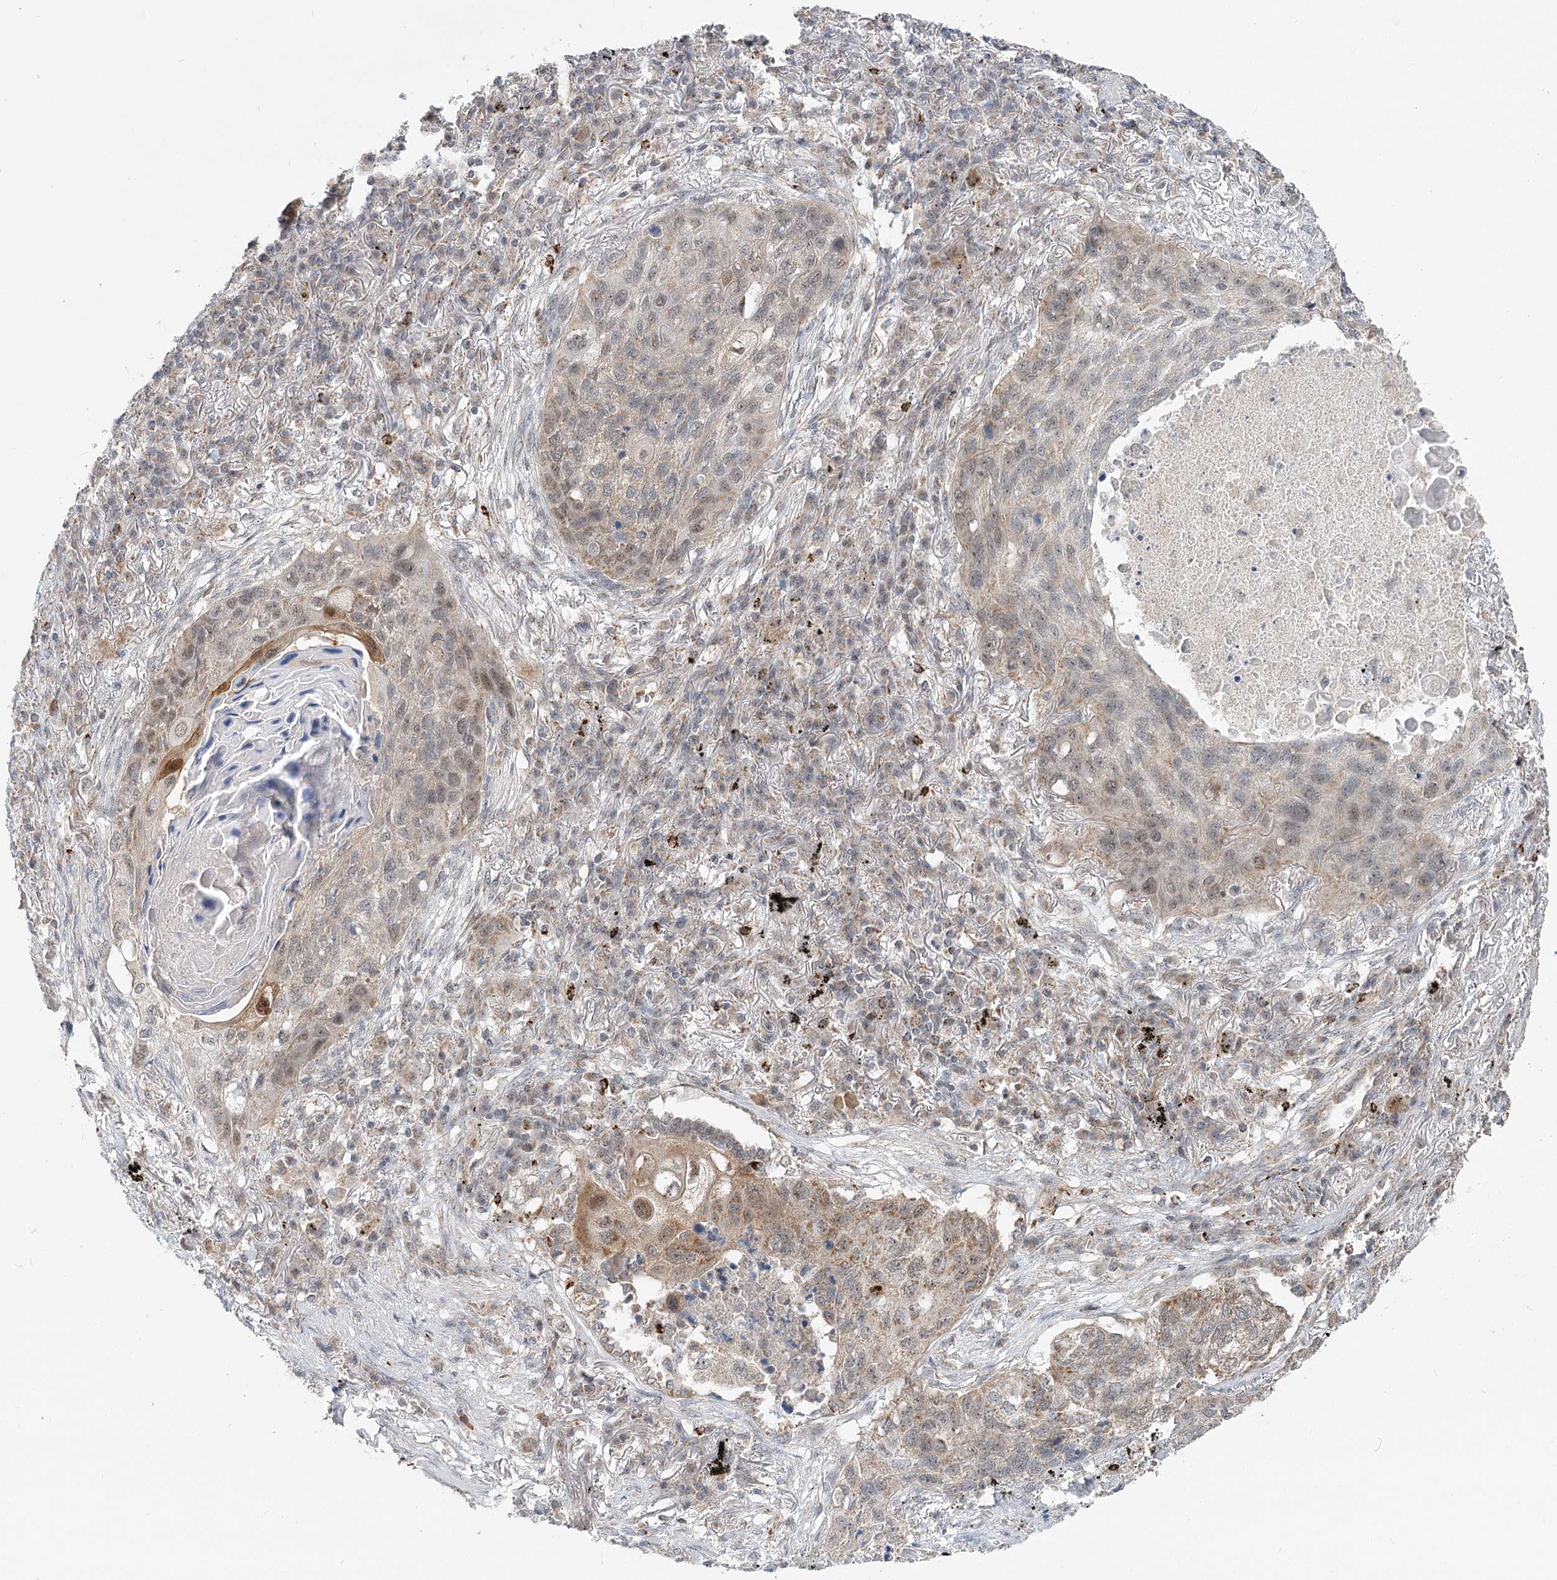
{"staining": {"intensity": "weak", "quantity": "25%-75%", "location": "cytoplasmic/membranous,nuclear"}, "tissue": "lung cancer", "cell_type": "Tumor cells", "image_type": "cancer", "snomed": [{"axis": "morphology", "description": "Squamous cell carcinoma, NOS"}, {"axis": "topography", "description": "Lung"}], "caption": "Brown immunohistochemical staining in human squamous cell carcinoma (lung) shows weak cytoplasmic/membranous and nuclear expression in about 25%-75% of tumor cells.", "gene": "RTN4IP1", "patient": {"sex": "female", "age": 63}}